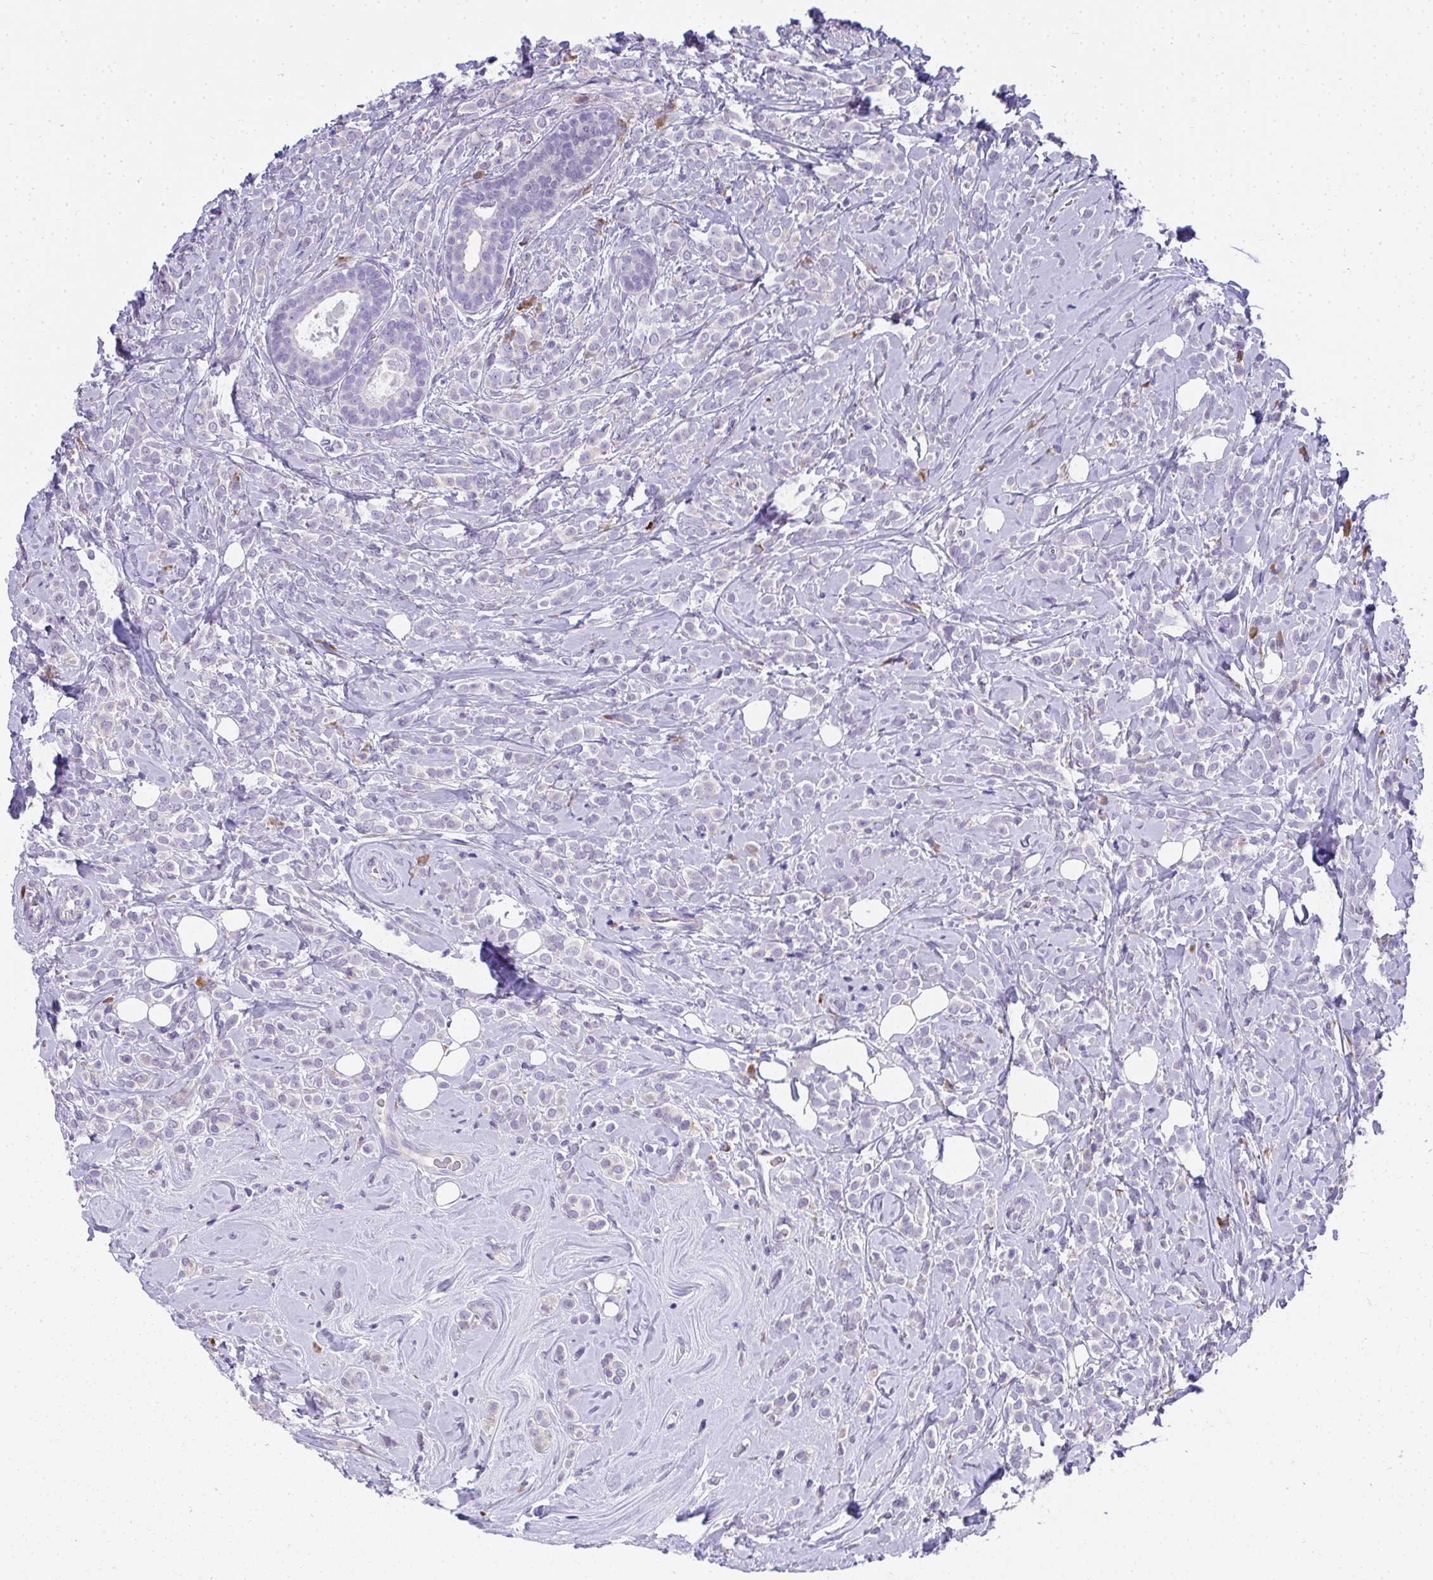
{"staining": {"intensity": "negative", "quantity": "none", "location": "none"}, "tissue": "breast cancer", "cell_type": "Tumor cells", "image_type": "cancer", "snomed": [{"axis": "morphology", "description": "Lobular carcinoma"}, {"axis": "topography", "description": "Breast"}], "caption": "There is no significant staining in tumor cells of breast cancer.", "gene": "ADRA2C", "patient": {"sex": "female", "age": 49}}